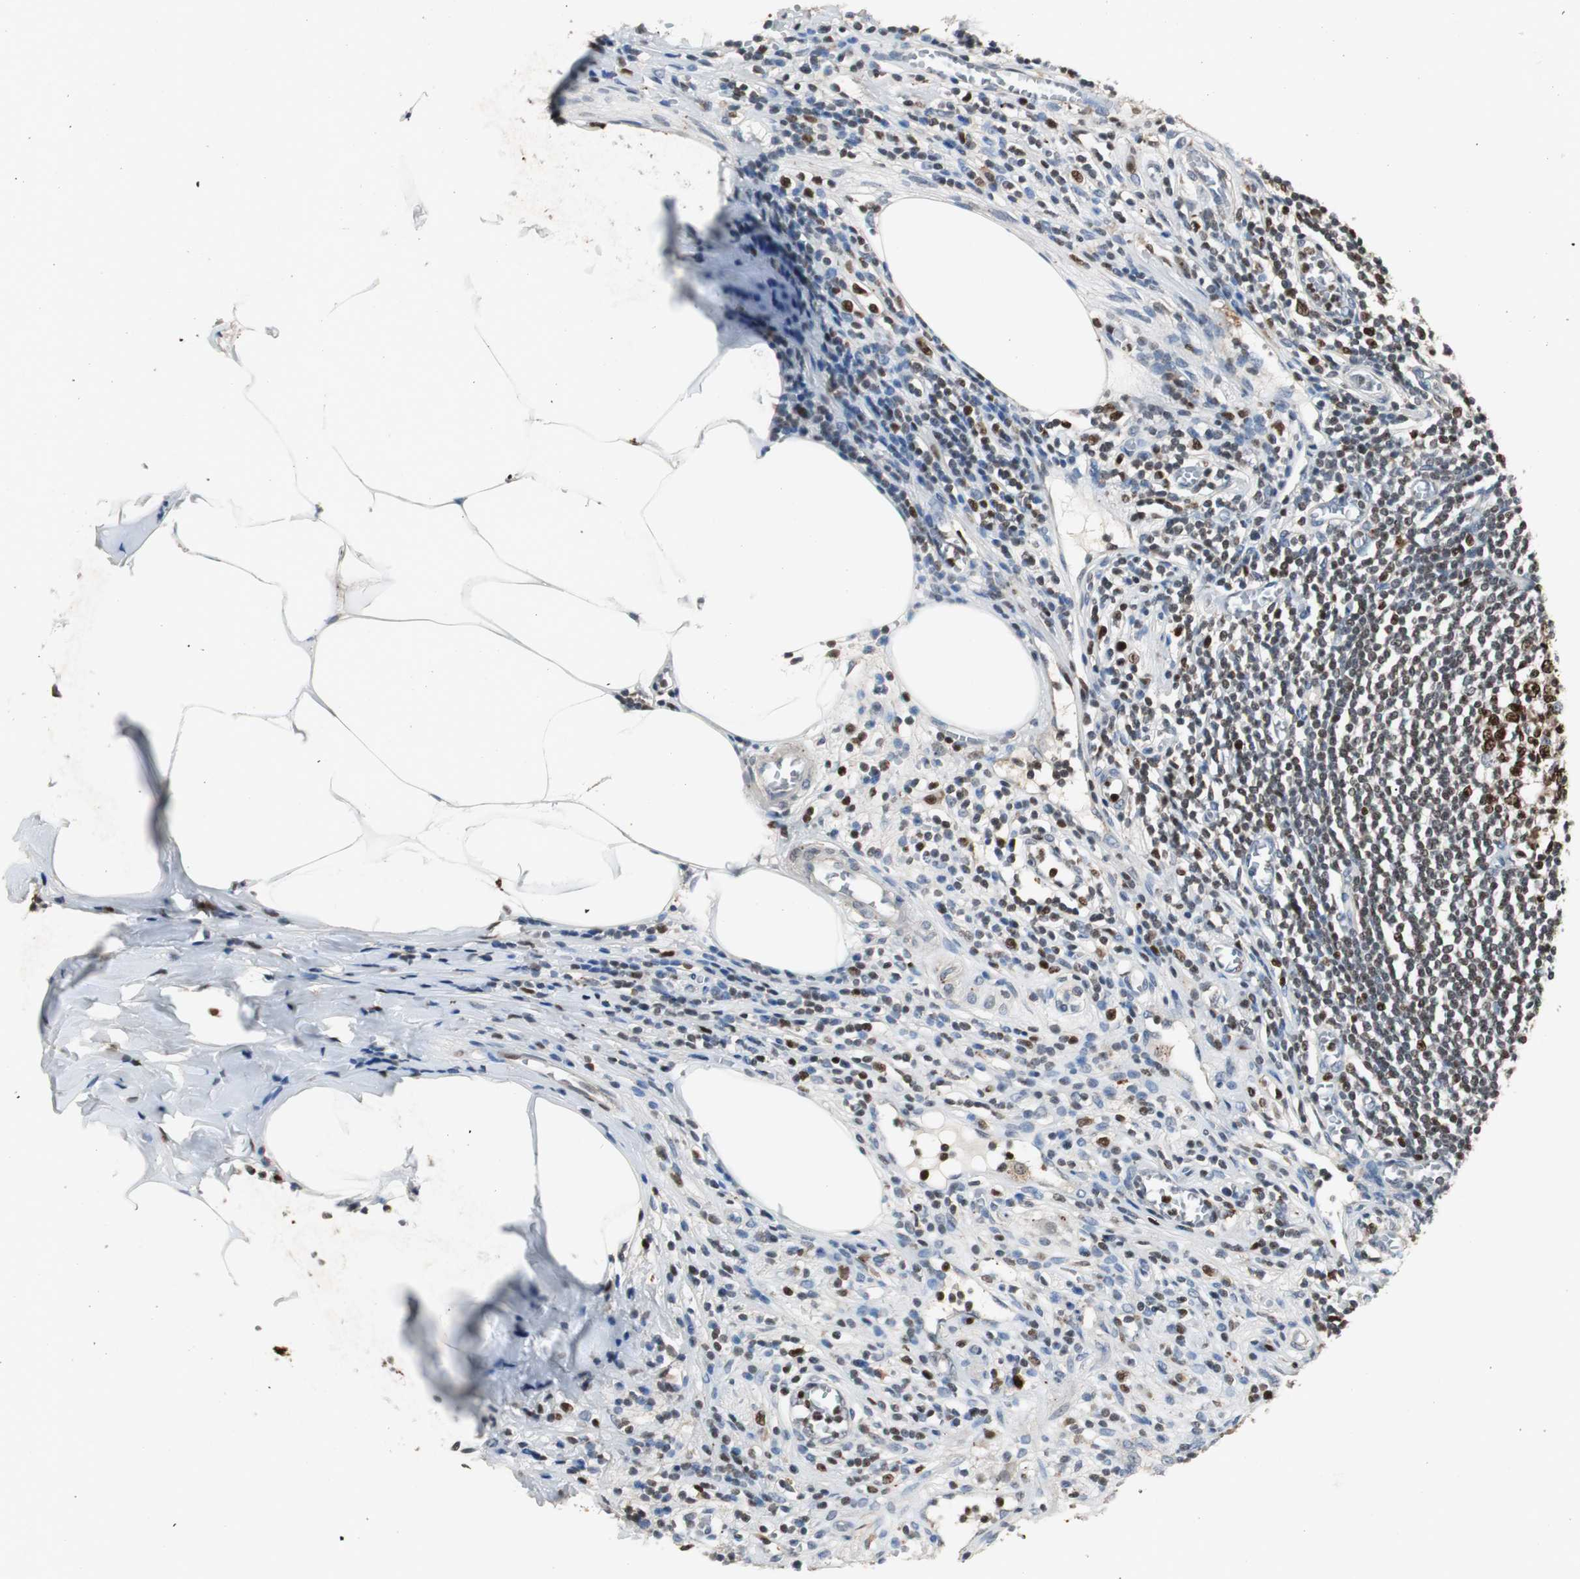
{"staining": {"intensity": "moderate", "quantity": ">75%", "location": "nuclear"}, "tissue": "appendix", "cell_type": "Glandular cells", "image_type": "normal", "snomed": [{"axis": "morphology", "description": "Normal tissue, NOS"}, {"axis": "morphology", "description": "Inflammation, NOS"}, {"axis": "topography", "description": "Appendix"}], "caption": "Immunohistochemical staining of benign human appendix demonstrates moderate nuclear protein expression in about >75% of glandular cells.", "gene": "FEN1", "patient": {"sex": "male", "age": 46}}